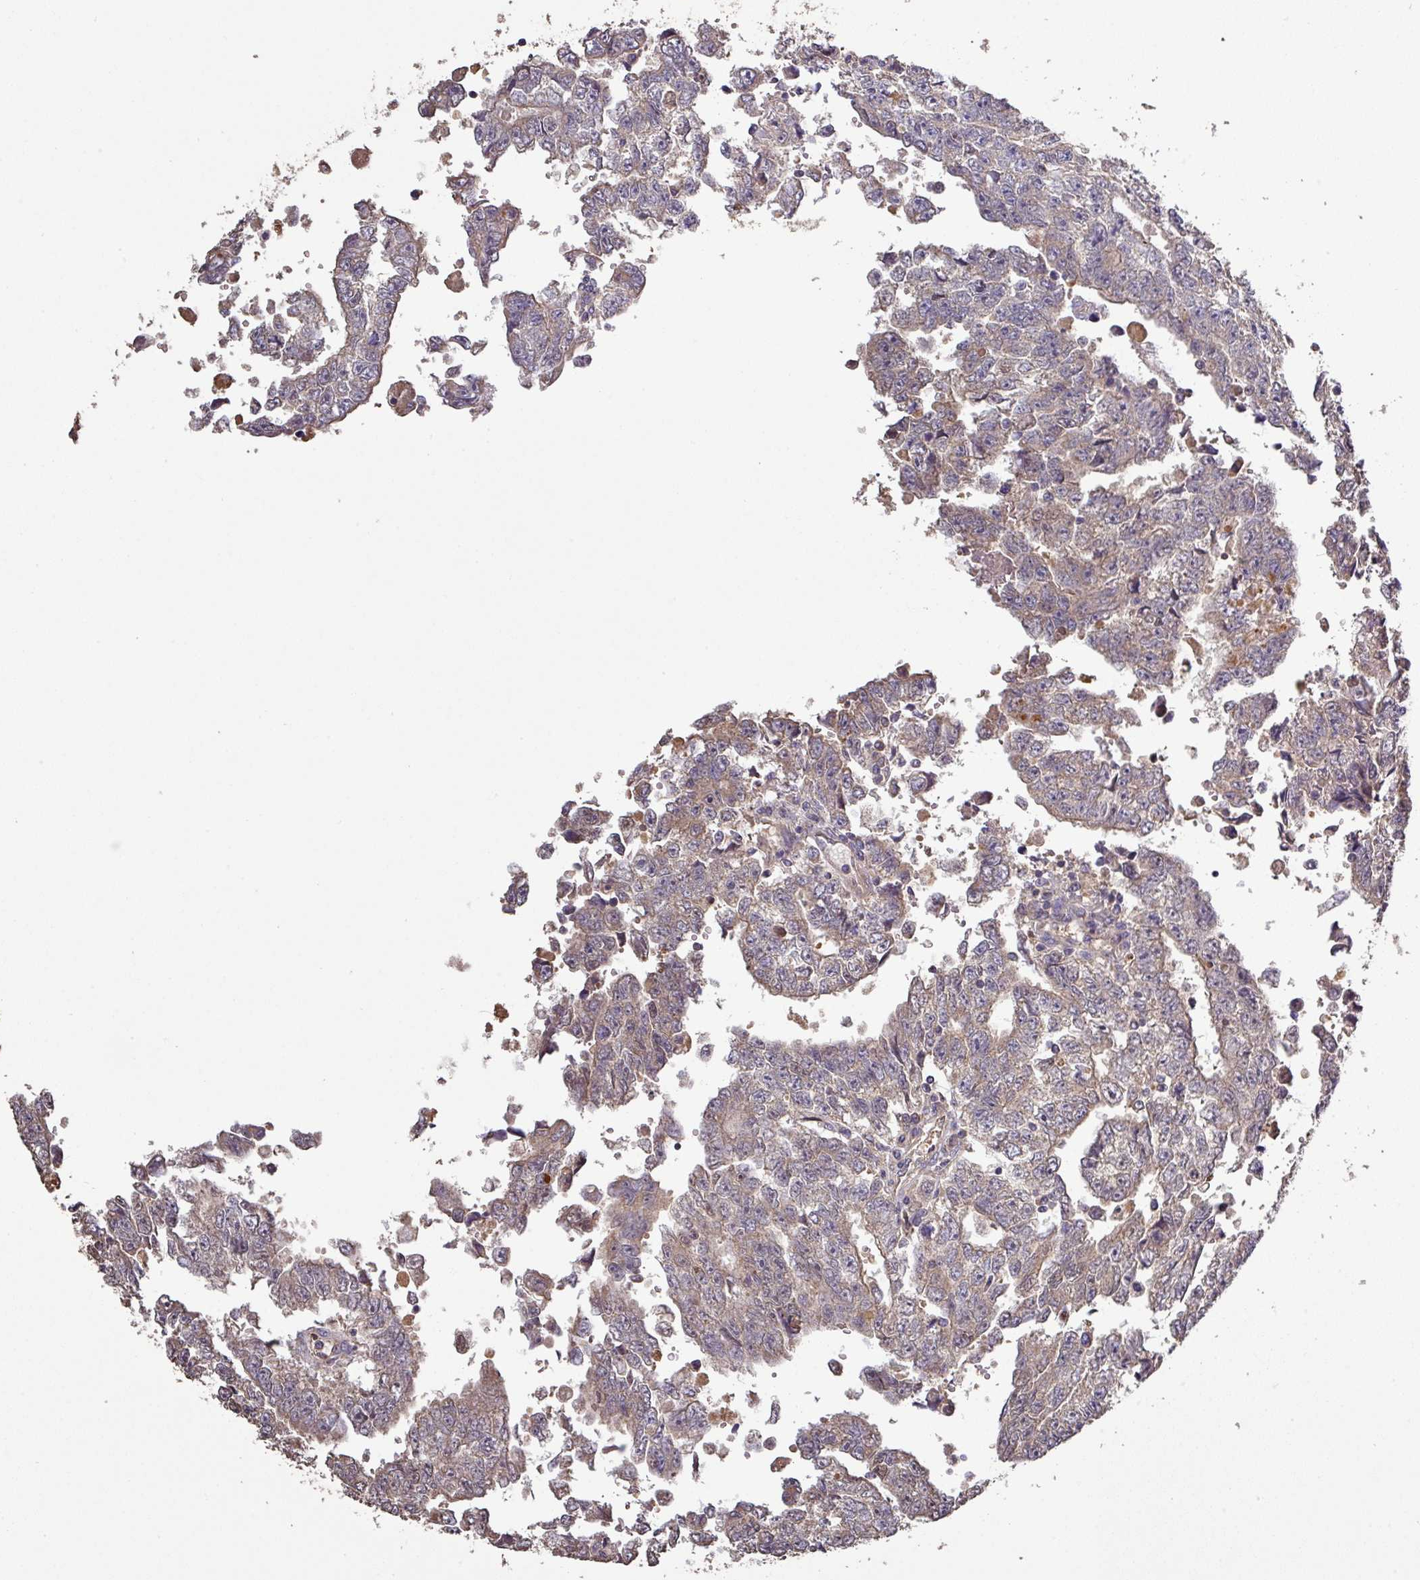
{"staining": {"intensity": "weak", "quantity": "<25%", "location": "cytoplasmic/membranous"}, "tissue": "testis cancer", "cell_type": "Tumor cells", "image_type": "cancer", "snomed": [{"axis": "morphology", "description": "Carcinoma, Embryonal, NOS"}, {"axis": "topography", "description": "Testis"}], "caption": "An image of human testis cancer (embryonal carcinoma) is negative for staining in tumor cells.", "gene": "ISLR", "patient": {"sex": "male", "age": 25}}